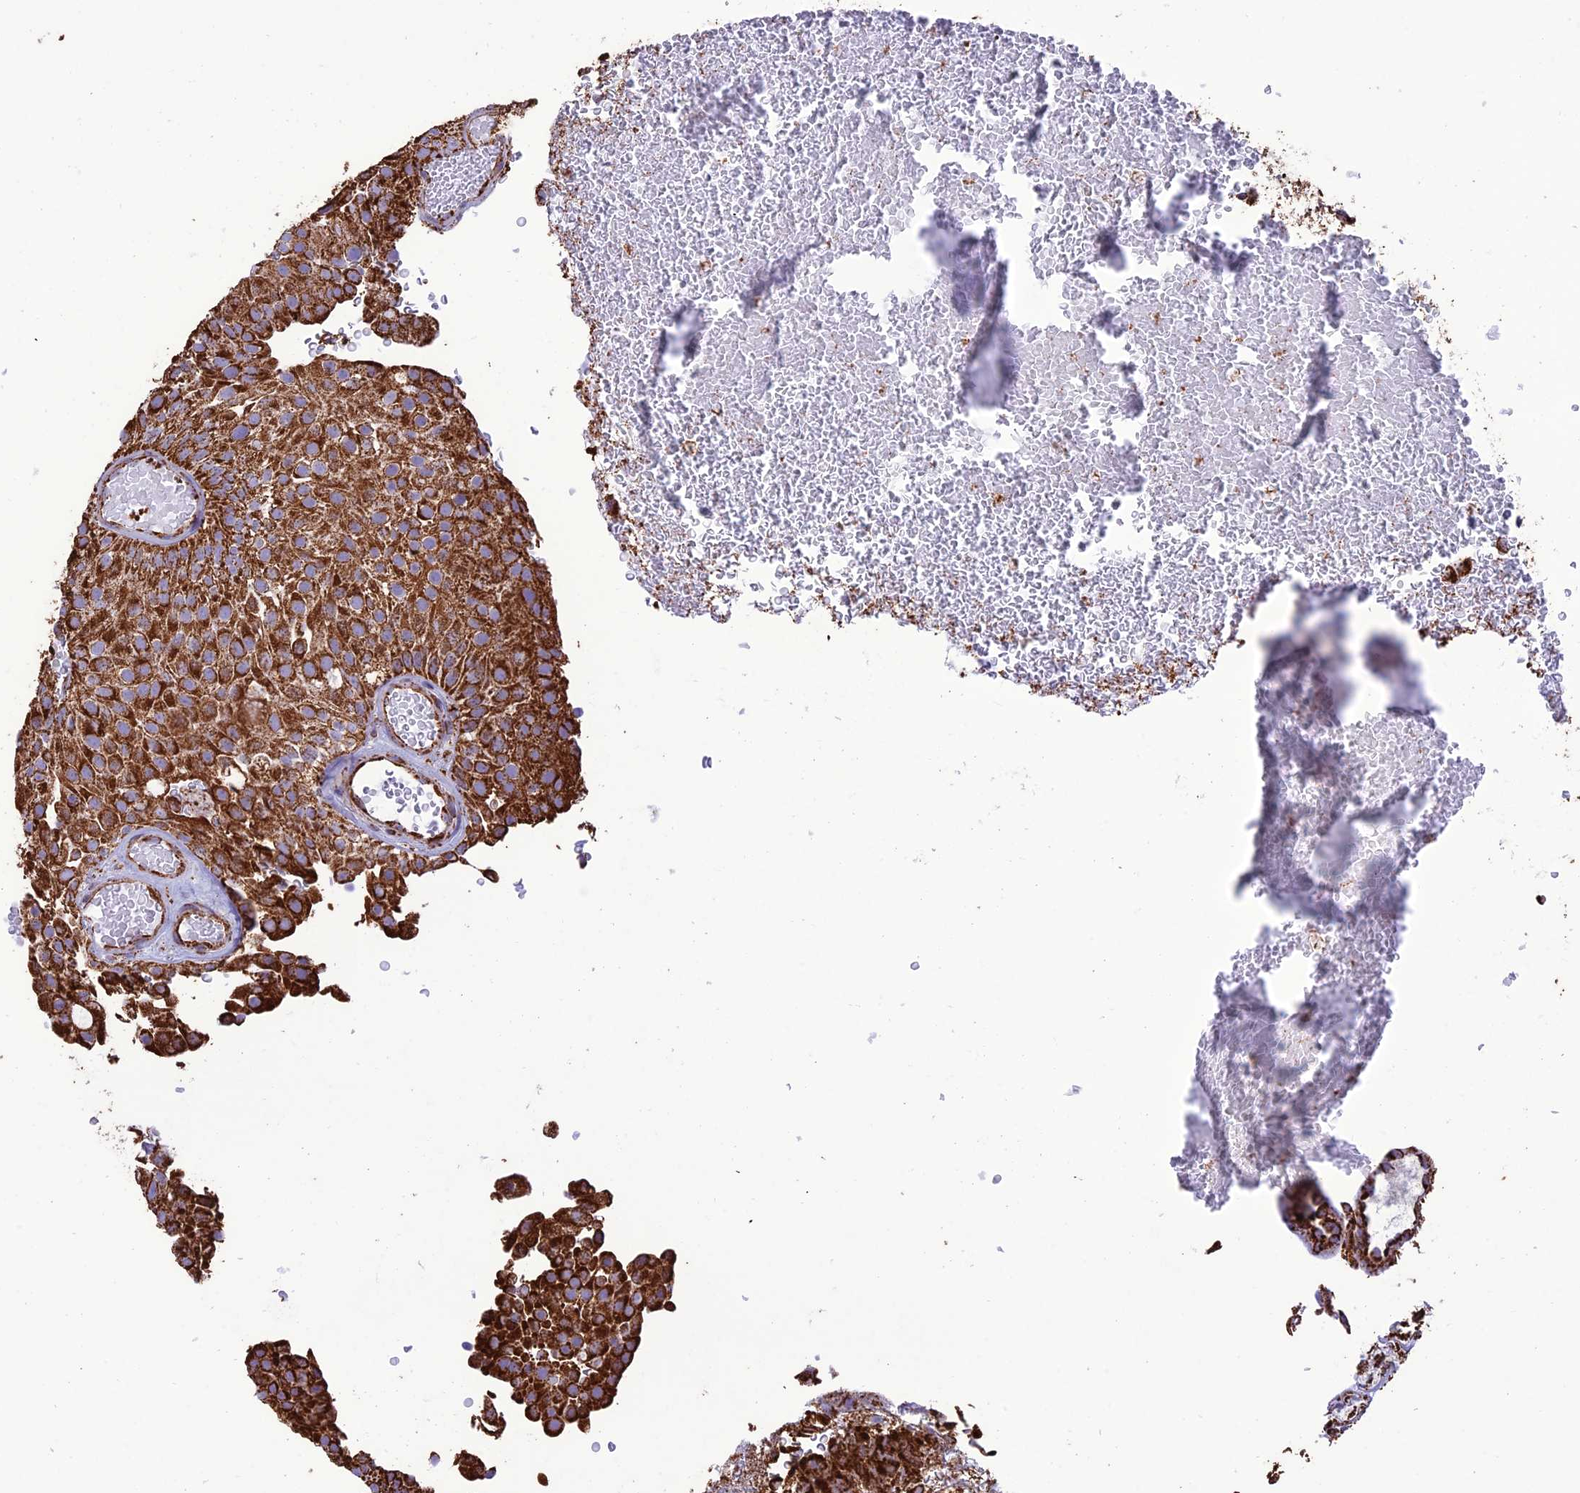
{"staining": {"intensity": "strong", "quantity": ">75%", "location": "cytoplasmic/membranous"}, "tissue": "urothelial cancer", "cell_type": "Tumor cells", "image_type": "cancer", "snomed": [{"axis": "morphology", "description": "Urothelial carcinoma, Low grade"}, {"axis": "topography", "description": "Urinary bladder"}], "caption": "Immunohistochemical staining of urothelial cancer shows high levels of strong cytoplasmic/membranous positivity in about >75% of tumor cells. The protein of interest is shown in brown color, while the nuclei are stained blue.", "gene": "NDUFAF1", "patient": {"sex": "male", "age": 78}}